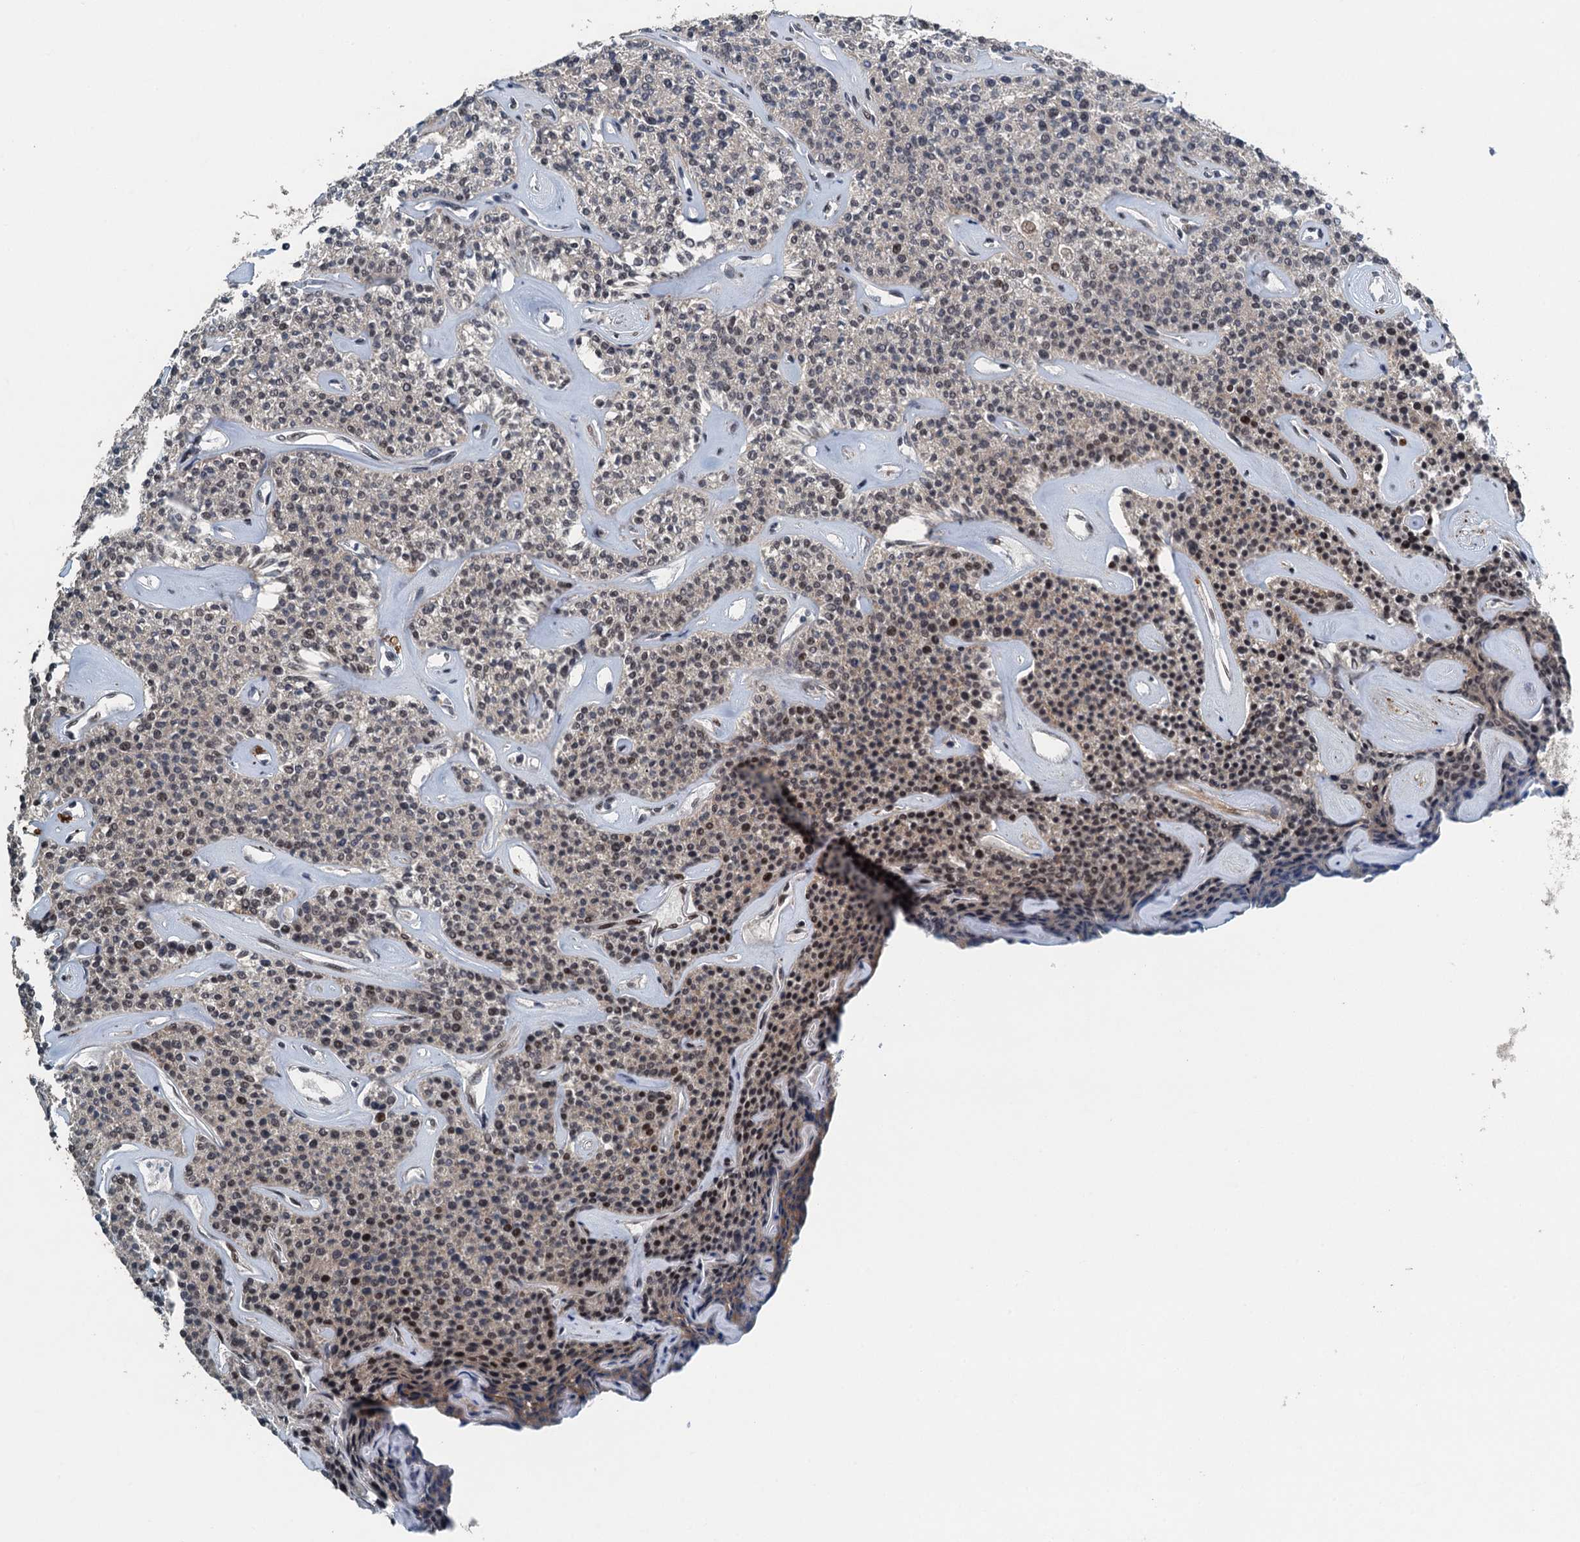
{"staining": {"intensity": "moderate", "quantity": "25%-75%", "location": "nuclear"}, "tissue": "parathyroid gland", "cell_type": "Glandular cells", "image_type": "normal", "snomed": [{"axis": "morphology", "description": "Normal tissue, NOS"}, {"axis": "topography", "description": "Parathyroid gland"}], "caption": "Human parathyroid gland stained with a brown dye shows moderate nuclear positive staining in approximately 25%-75% of glandular cells.", "gene": "MTA3", "patient": {"sex": "male", "age": 46}}